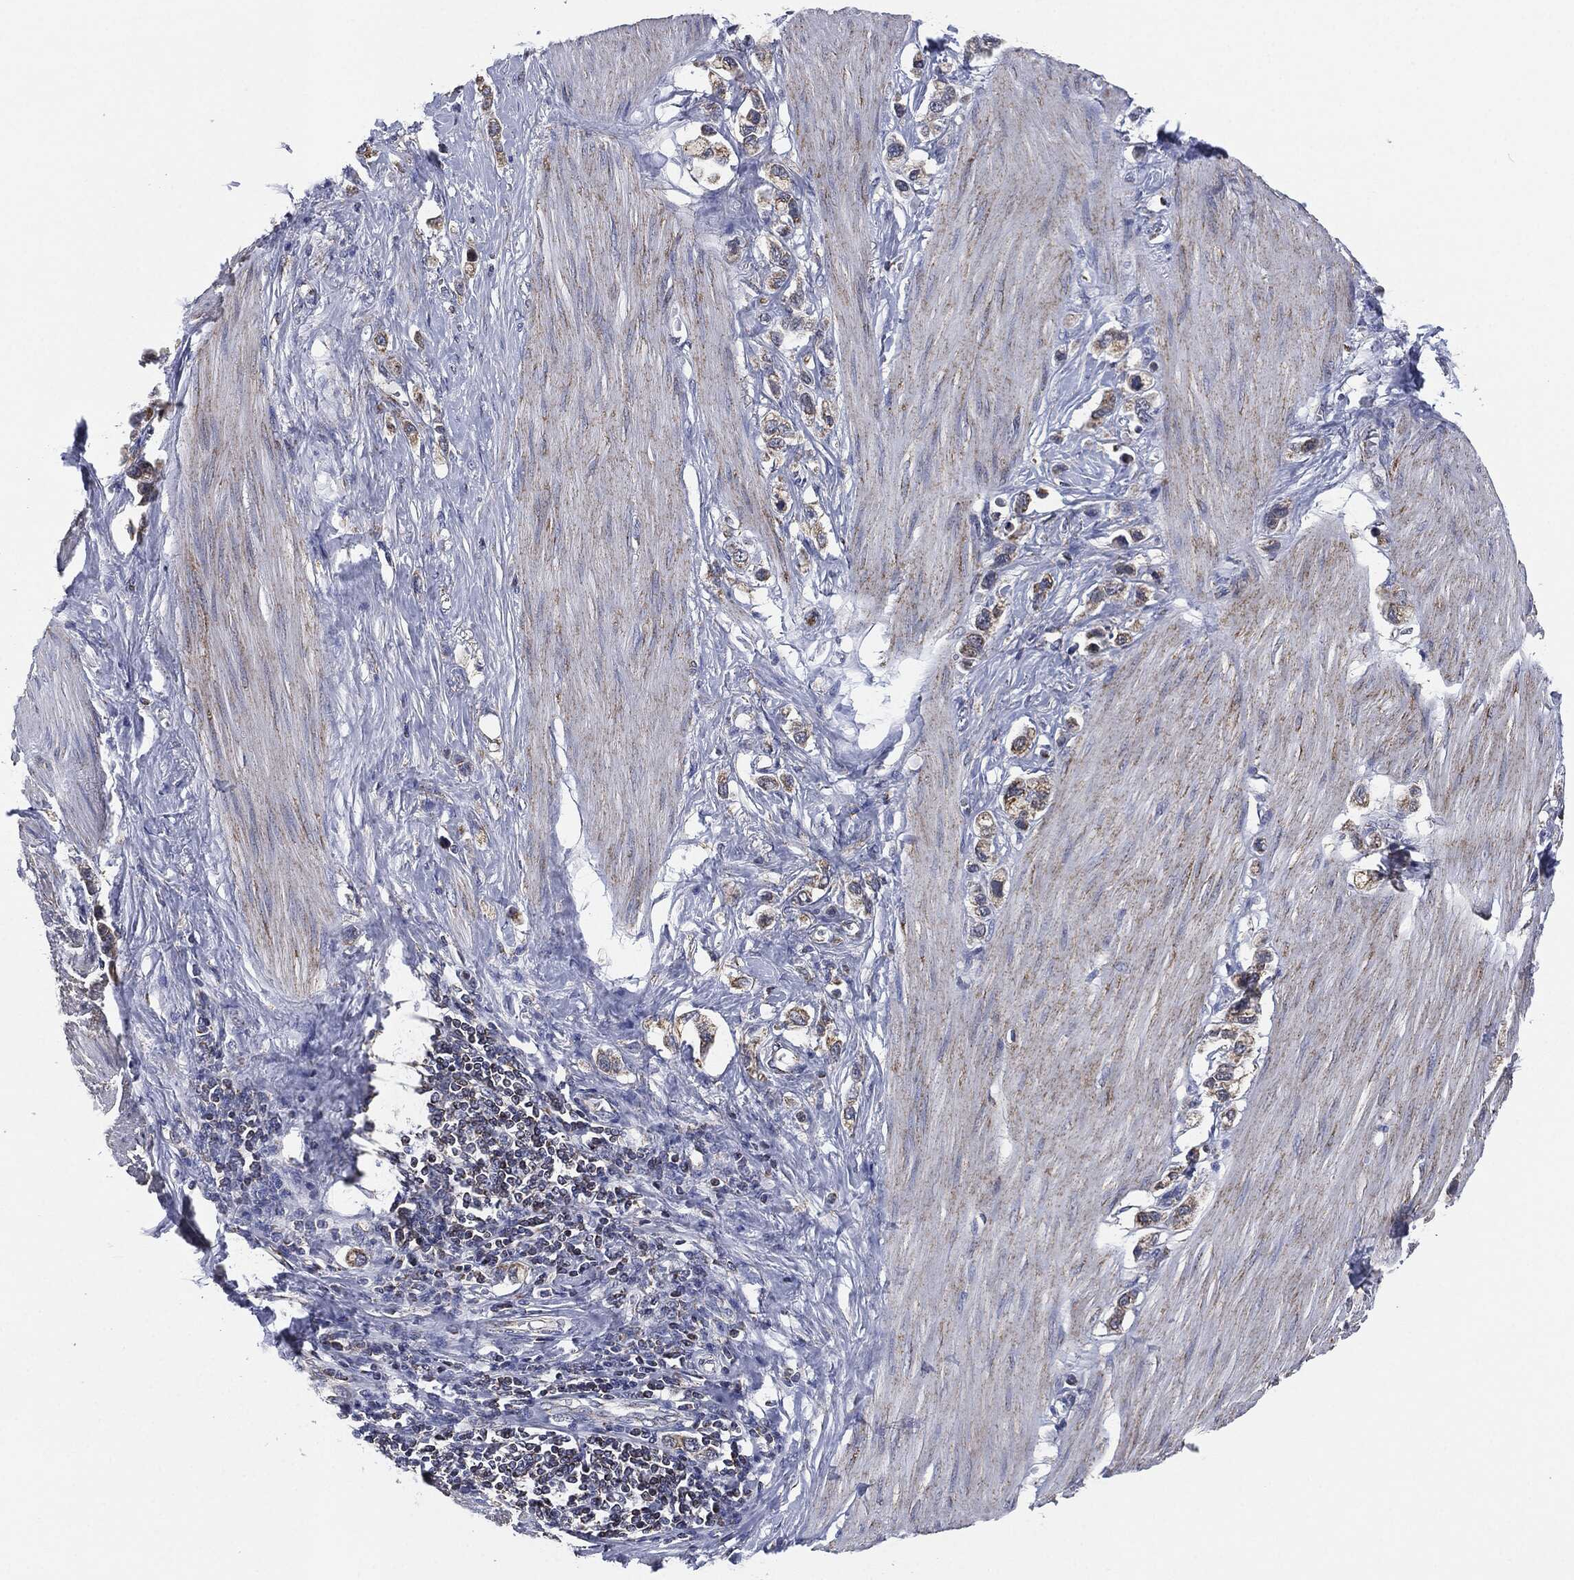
{"staining": {"intensity": "weak", "quantity": "25%-75%", "location": "cytoplasmic/membranous"}, "tissue": "stomach cancer", "cell_type": "Tumor cells", "image_type": "cancer", "snomed": [{"axis": "morphology", "description": "Normal tissue, NOS"}, {"axis": "morphology", "description": "Adenocarcinoma, NOS"}, {"axis": "morphology", "description": "Adenocarcinoma, High grade"}, {"axis": "topography", "description": "Stomach, upper"}, {"axis": "topography", "description": "Stomach"}], "caption": "IHC of stomach adenocarcinoma shows low levels of weak cytoplasmic/membranous staining in approximately 25%-75% of tumor cells.", "gene": "NDUFV2", "patient": {"sex": "female", "age": 65}}